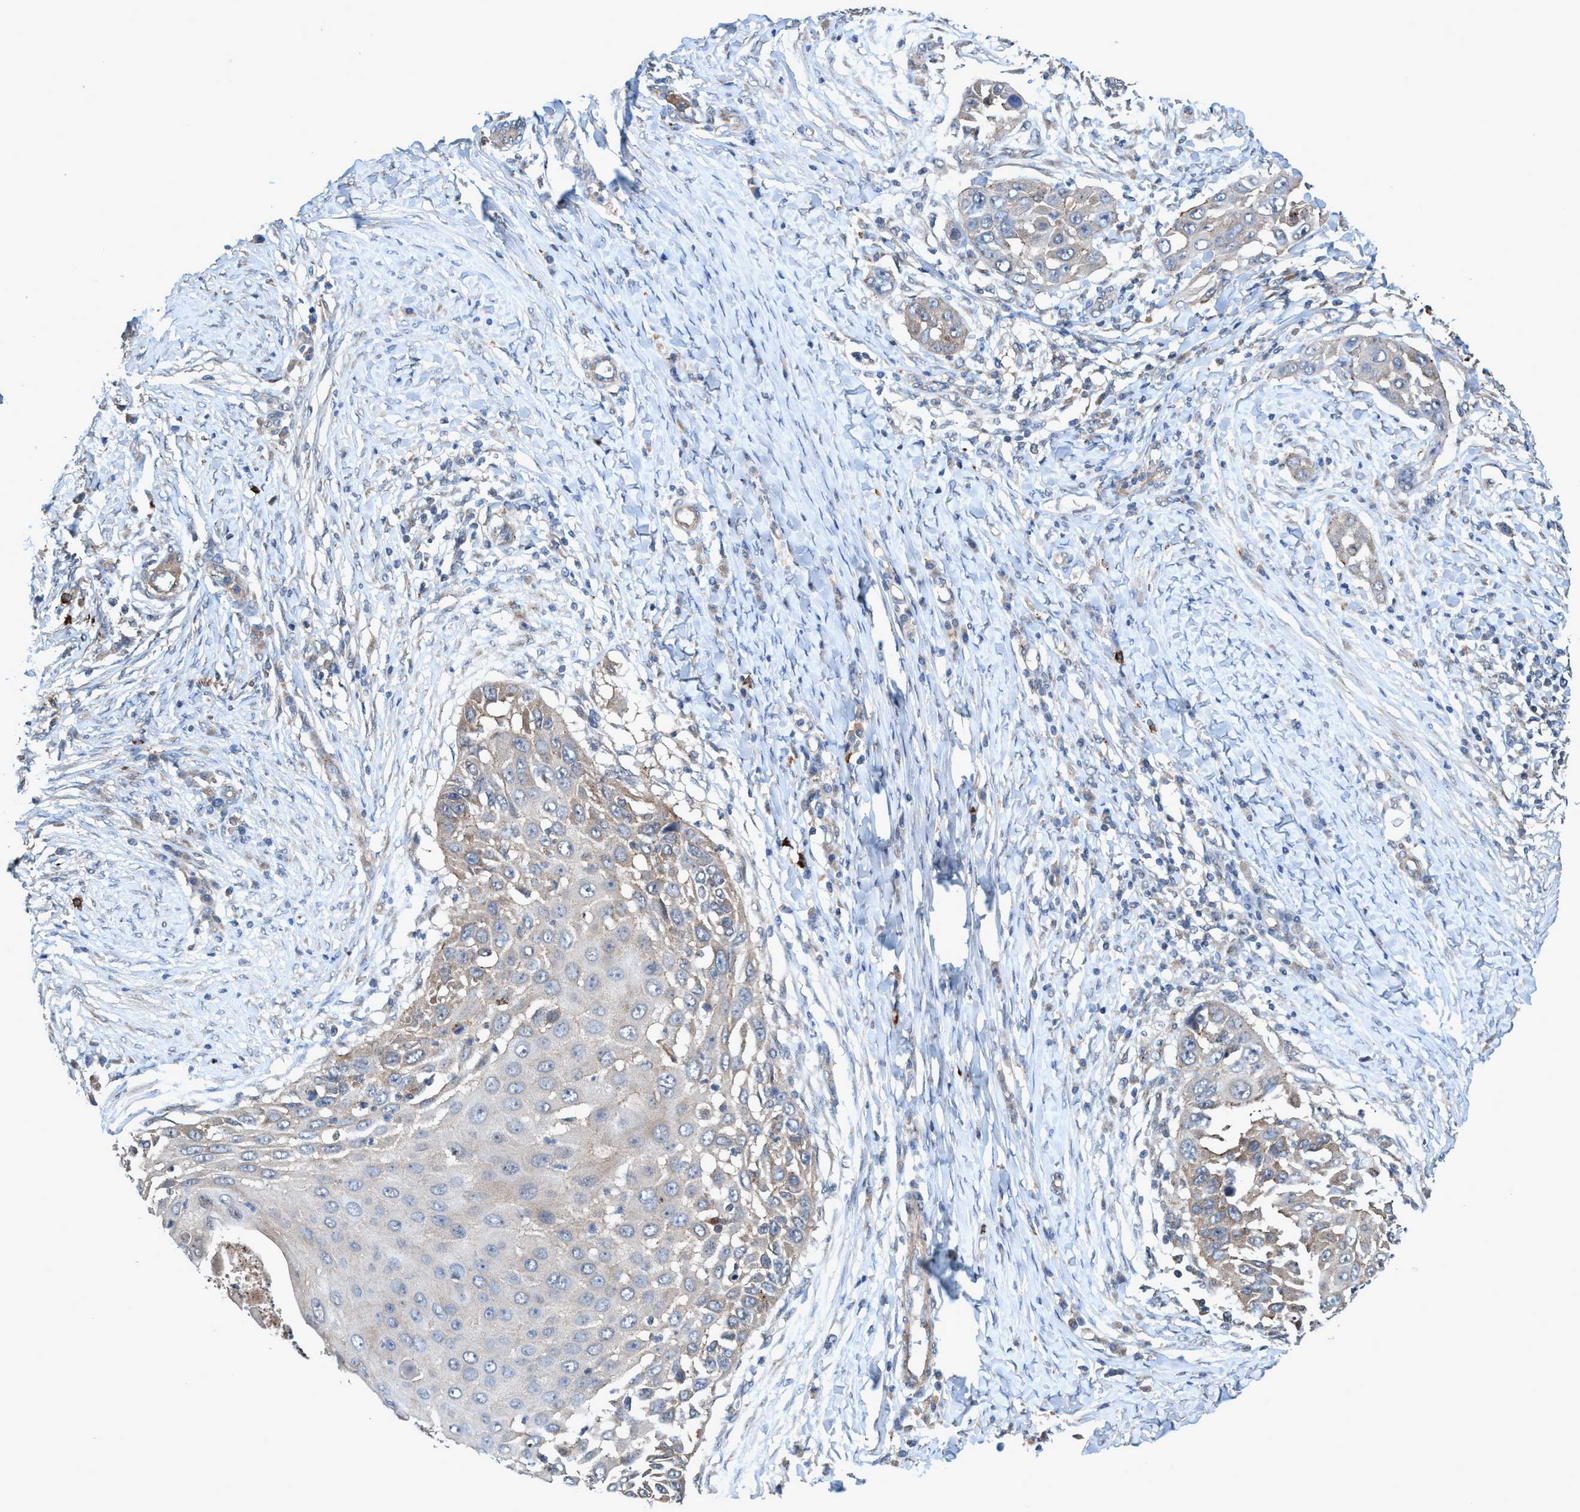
{"staining": {"intensity": "negative", "quantity": "none", "location": "none"}, "tissue": "skin cancer", "cell_type": "Tumor cells", "image_type": "cancer", "snomed": [{"axis": "morphology", "description": "Squamous cell carcinoma, NOS"}, {"axis": "topography", "description": "Skin"}], "caption": "An IHC histopathology image of skin squamous cell carcinoma is shown. There is no staining in tumor cells of skin squamous cell carcinoma.", "gene": "TRIM65", "patient": {"sex": "female", "age": 44}}